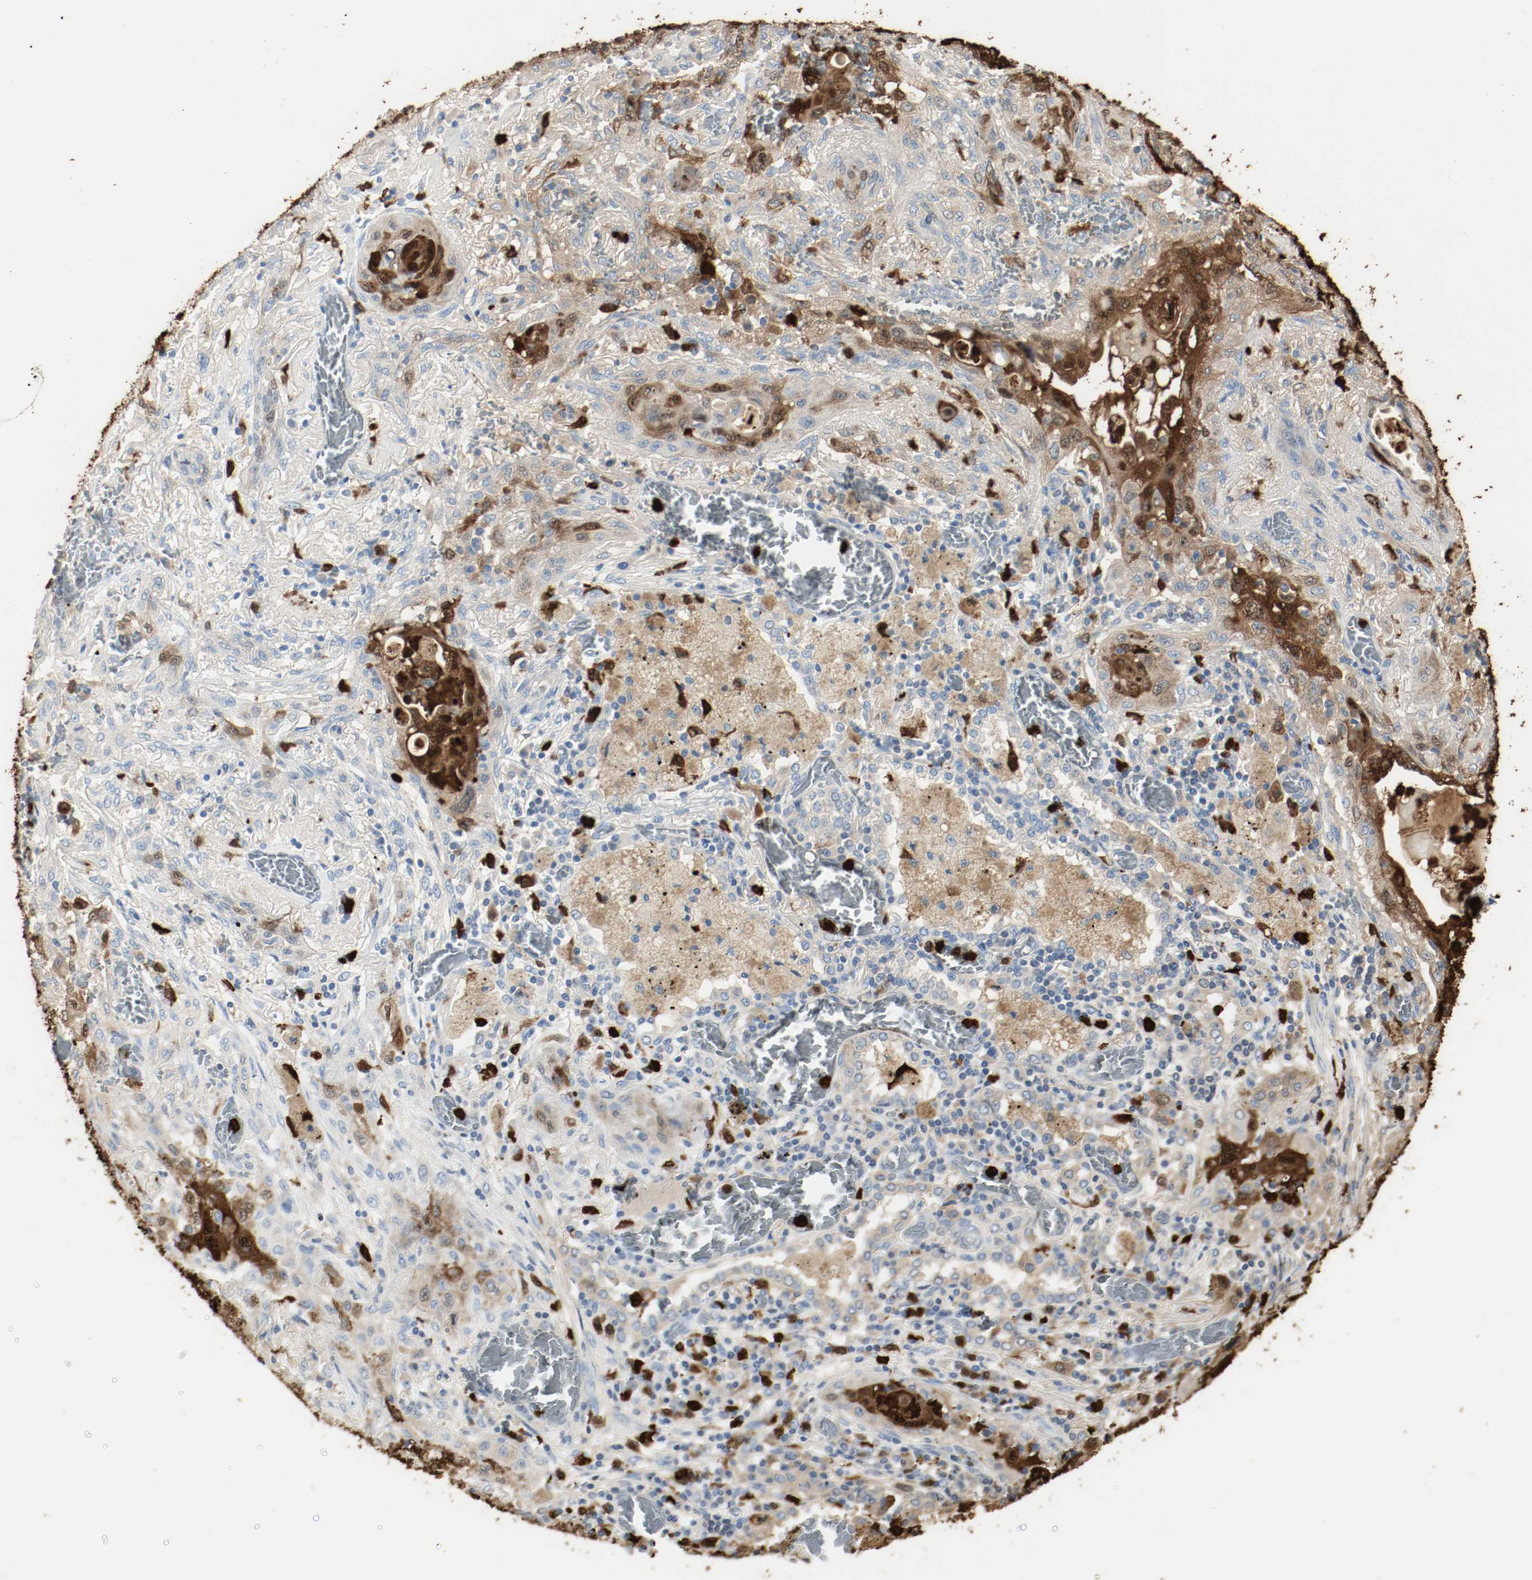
{"staining": {"intensity": "moderate", "quantity": "25%-75%", "location": "cytoplasmic/membranous"}, "tissue": "lung cancer", "cell_type": "Tumor cells", "image_type": "cancer", "snomed": [{"axis": "morphology", "description": "Squamous cell carcinoma, NOS"}, {"axis": "topography", "description": "Lung"}], "caption": "Immunohistochemical staining of lung squamous cell carcinoma displays medium levels of moderate cytoplasmic/membranous expression in about 25%-75% of tumor cells. (DAB = brown stain, brightfield microscopy at high magnification).", "gene": "S100A9", "patient": {"sex": "female", "age": 47}}